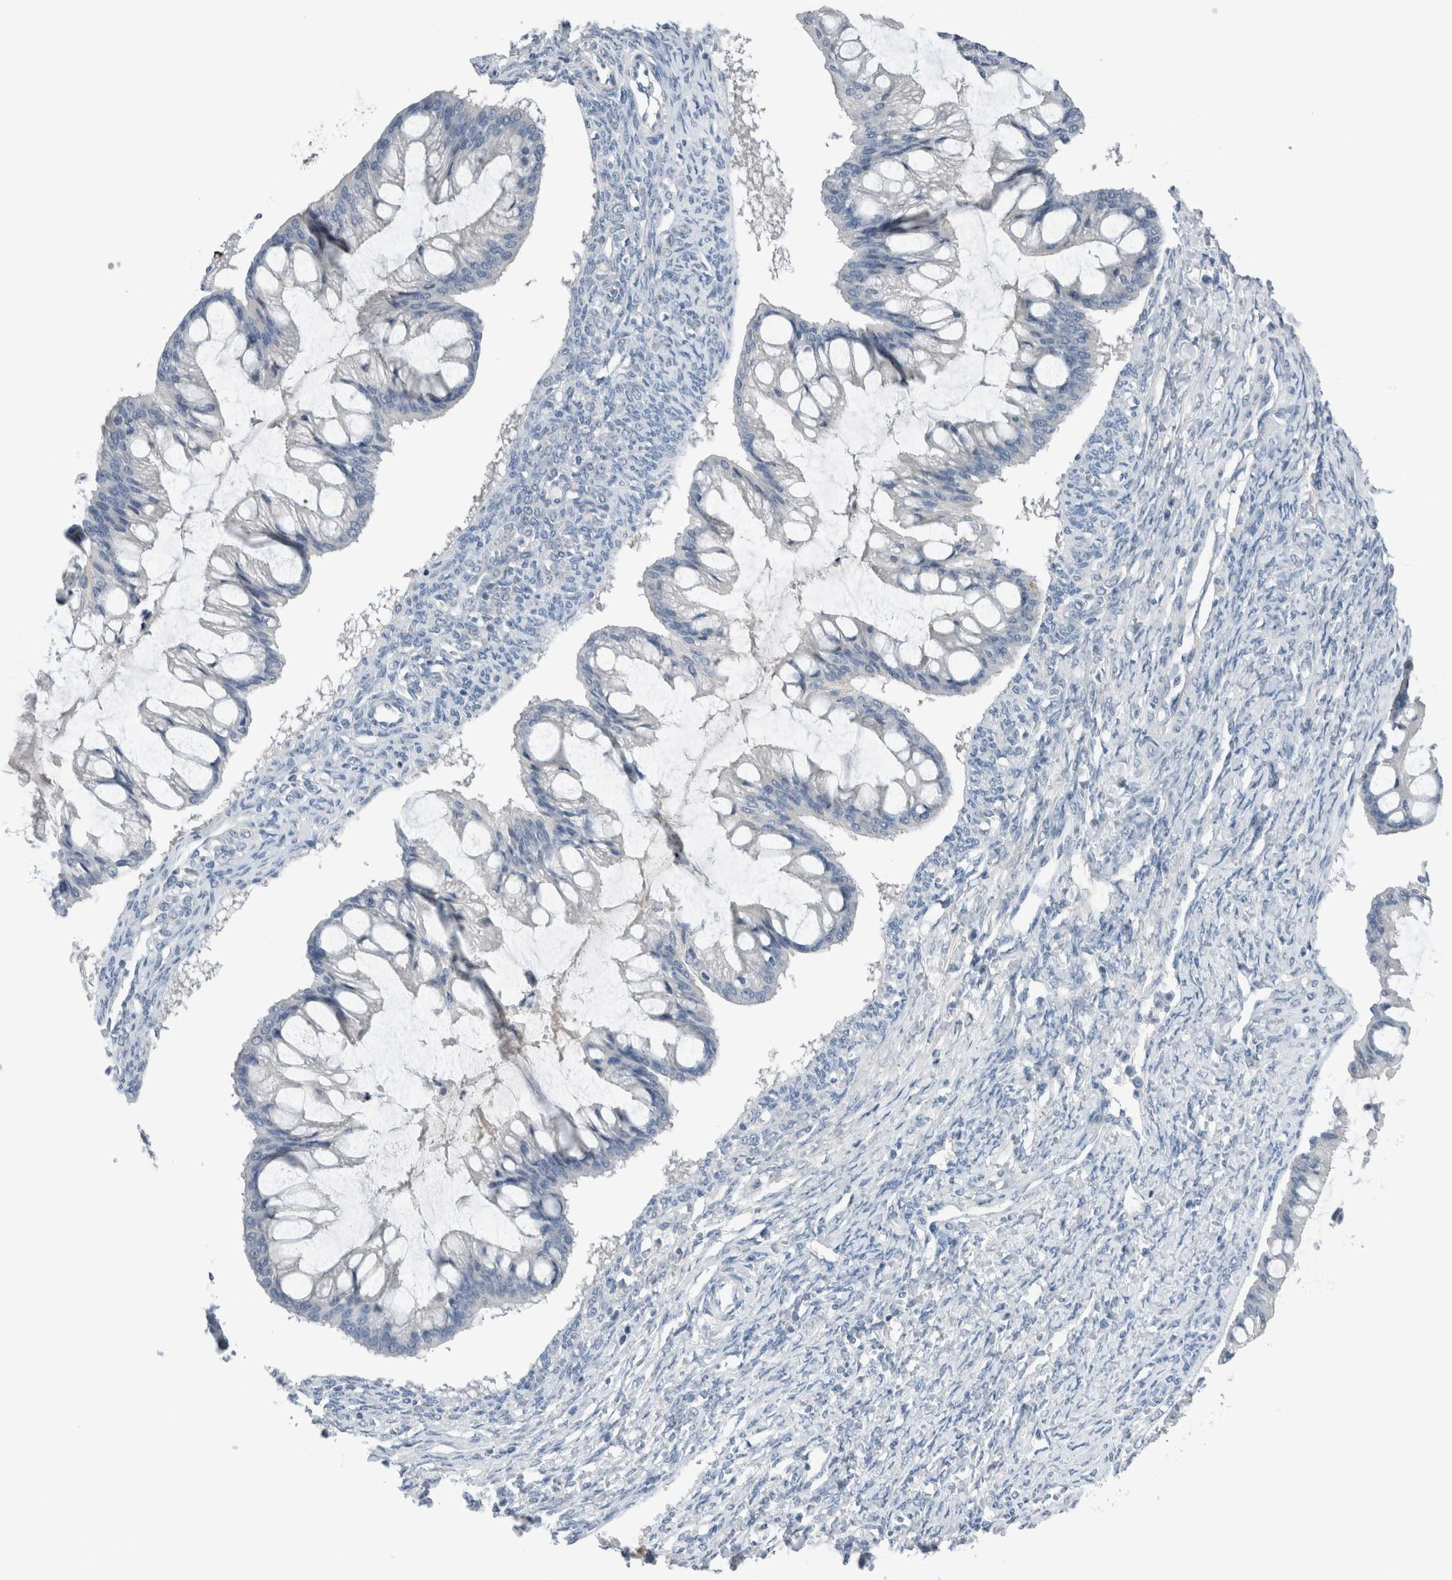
{"staining": {"intensity": "negative", "quantity": "none", "location": "none"}, "tissue": "ovarian cancer", "cell_type": "Tumor cells", "image_type": "cancer", "snomed": [{"axis": "morphology", "description": "Cystadenocarcinoma, mucinous, NOS"}, {"axis": "topography", "description": "Ovary"}], "caption": "High magnification brightfield microscopy of ovarian cancer (mucinous cystadenocarcinoma) stained with DAB (3,3'-diaminobenzidine) (brown) and counterstained with hematoxylin (blue): tumor cells show no significant expression.", "gene": "DUOX1", "patient": {"sex": "female", "age": 73}}